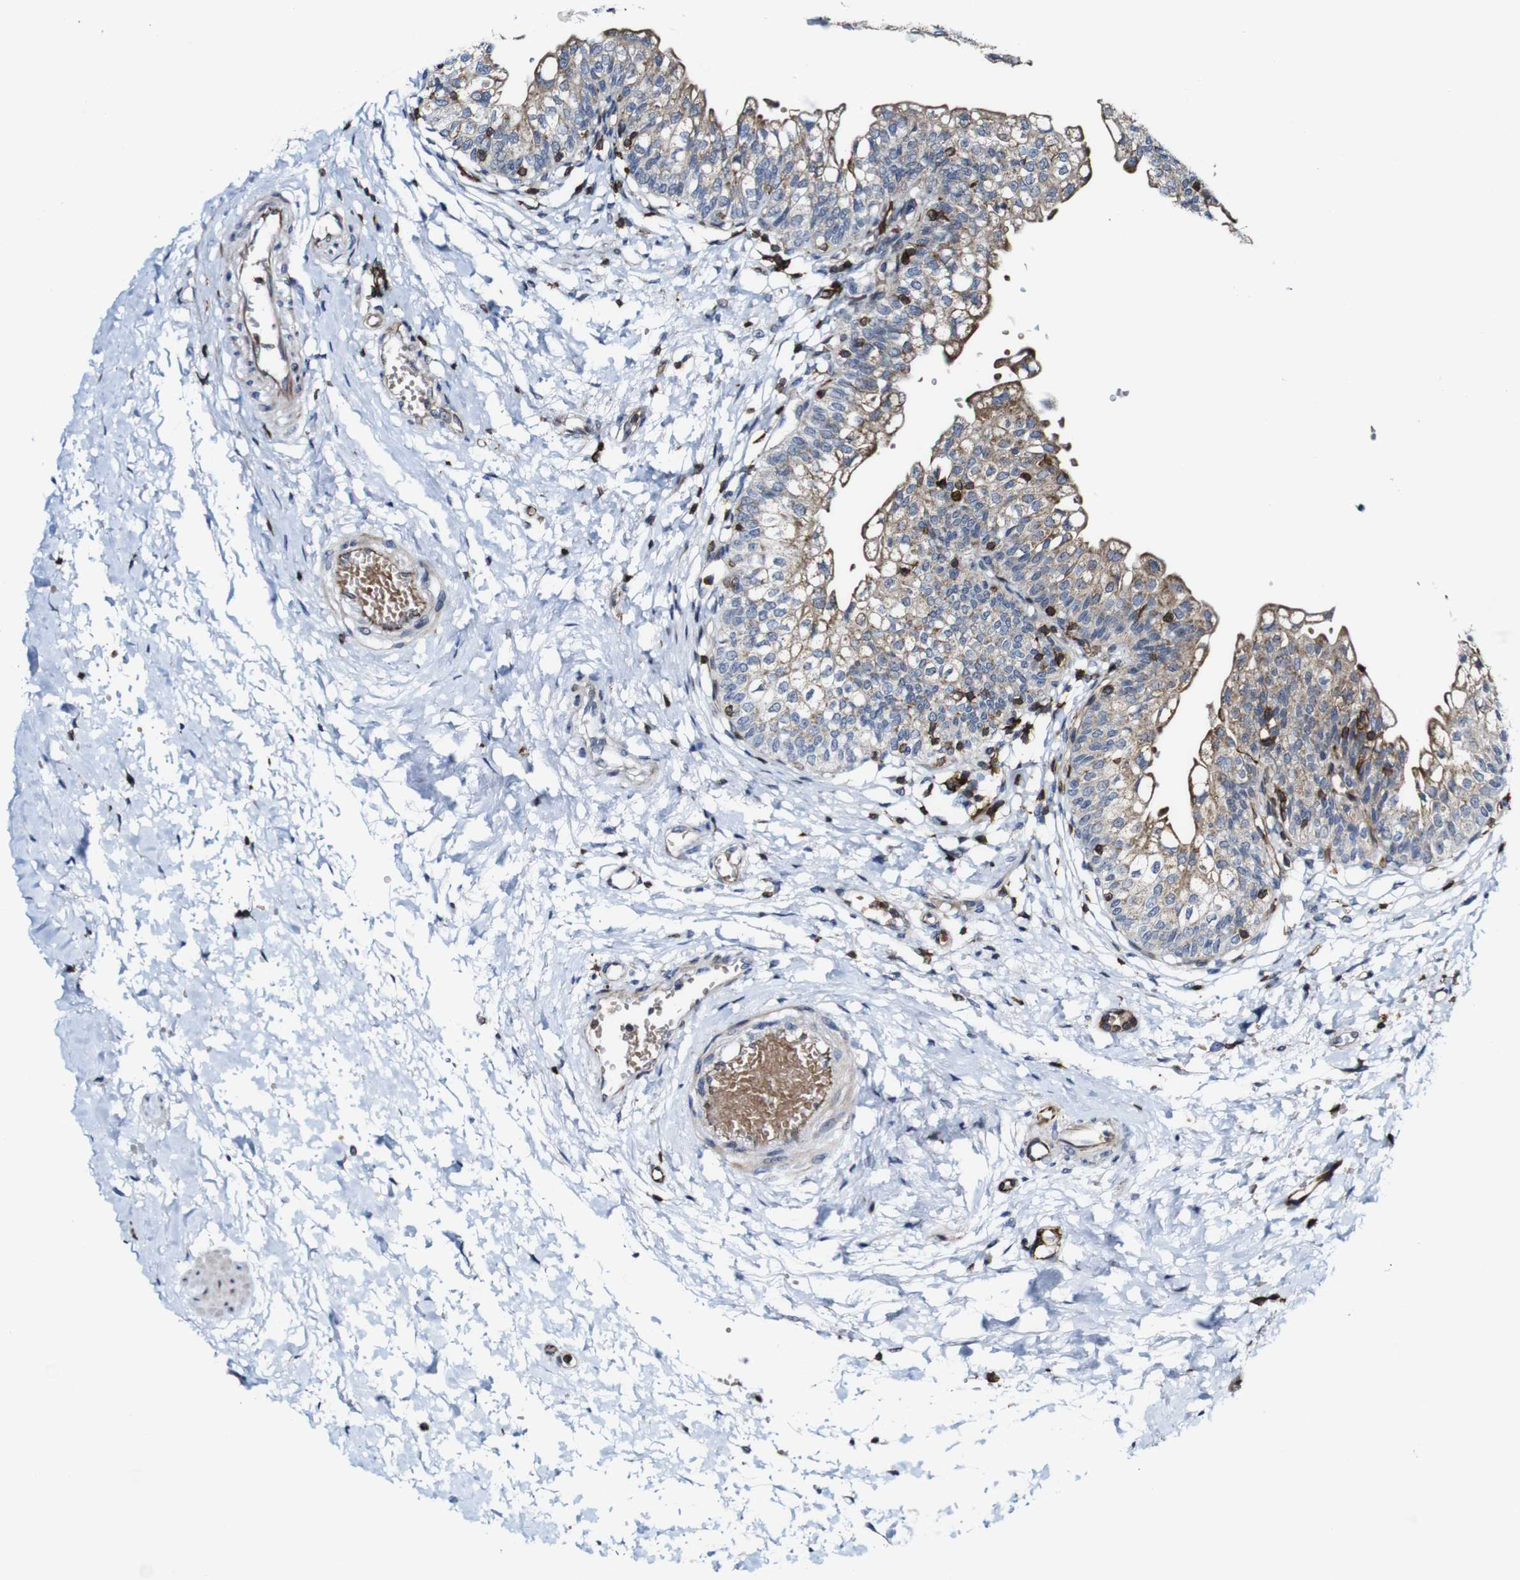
{"staining": {"intensity": "weak", "quantity": ">75%", "location": "cytoplasmic/membranous"}, "tissue": "urinary bladder", "cell_type": "Urothelial cells", "image_type": "normal", "snomed": [{"axis": "morphology", "description": "Normal tissue, NOS"}, {"axis": "topography", "description": "Urinary bladder"}], "caption": "This histopathology image reveals benign urinary bladder stained with immunohistochemistry to label a protein in brown. The cytoplasmic/membranous of urothelial cells show weak positivity for the protein. Nuclei are counter-stained blue.", "gene": "JAK2", "patient": {"sex": "male", "age": 55}}